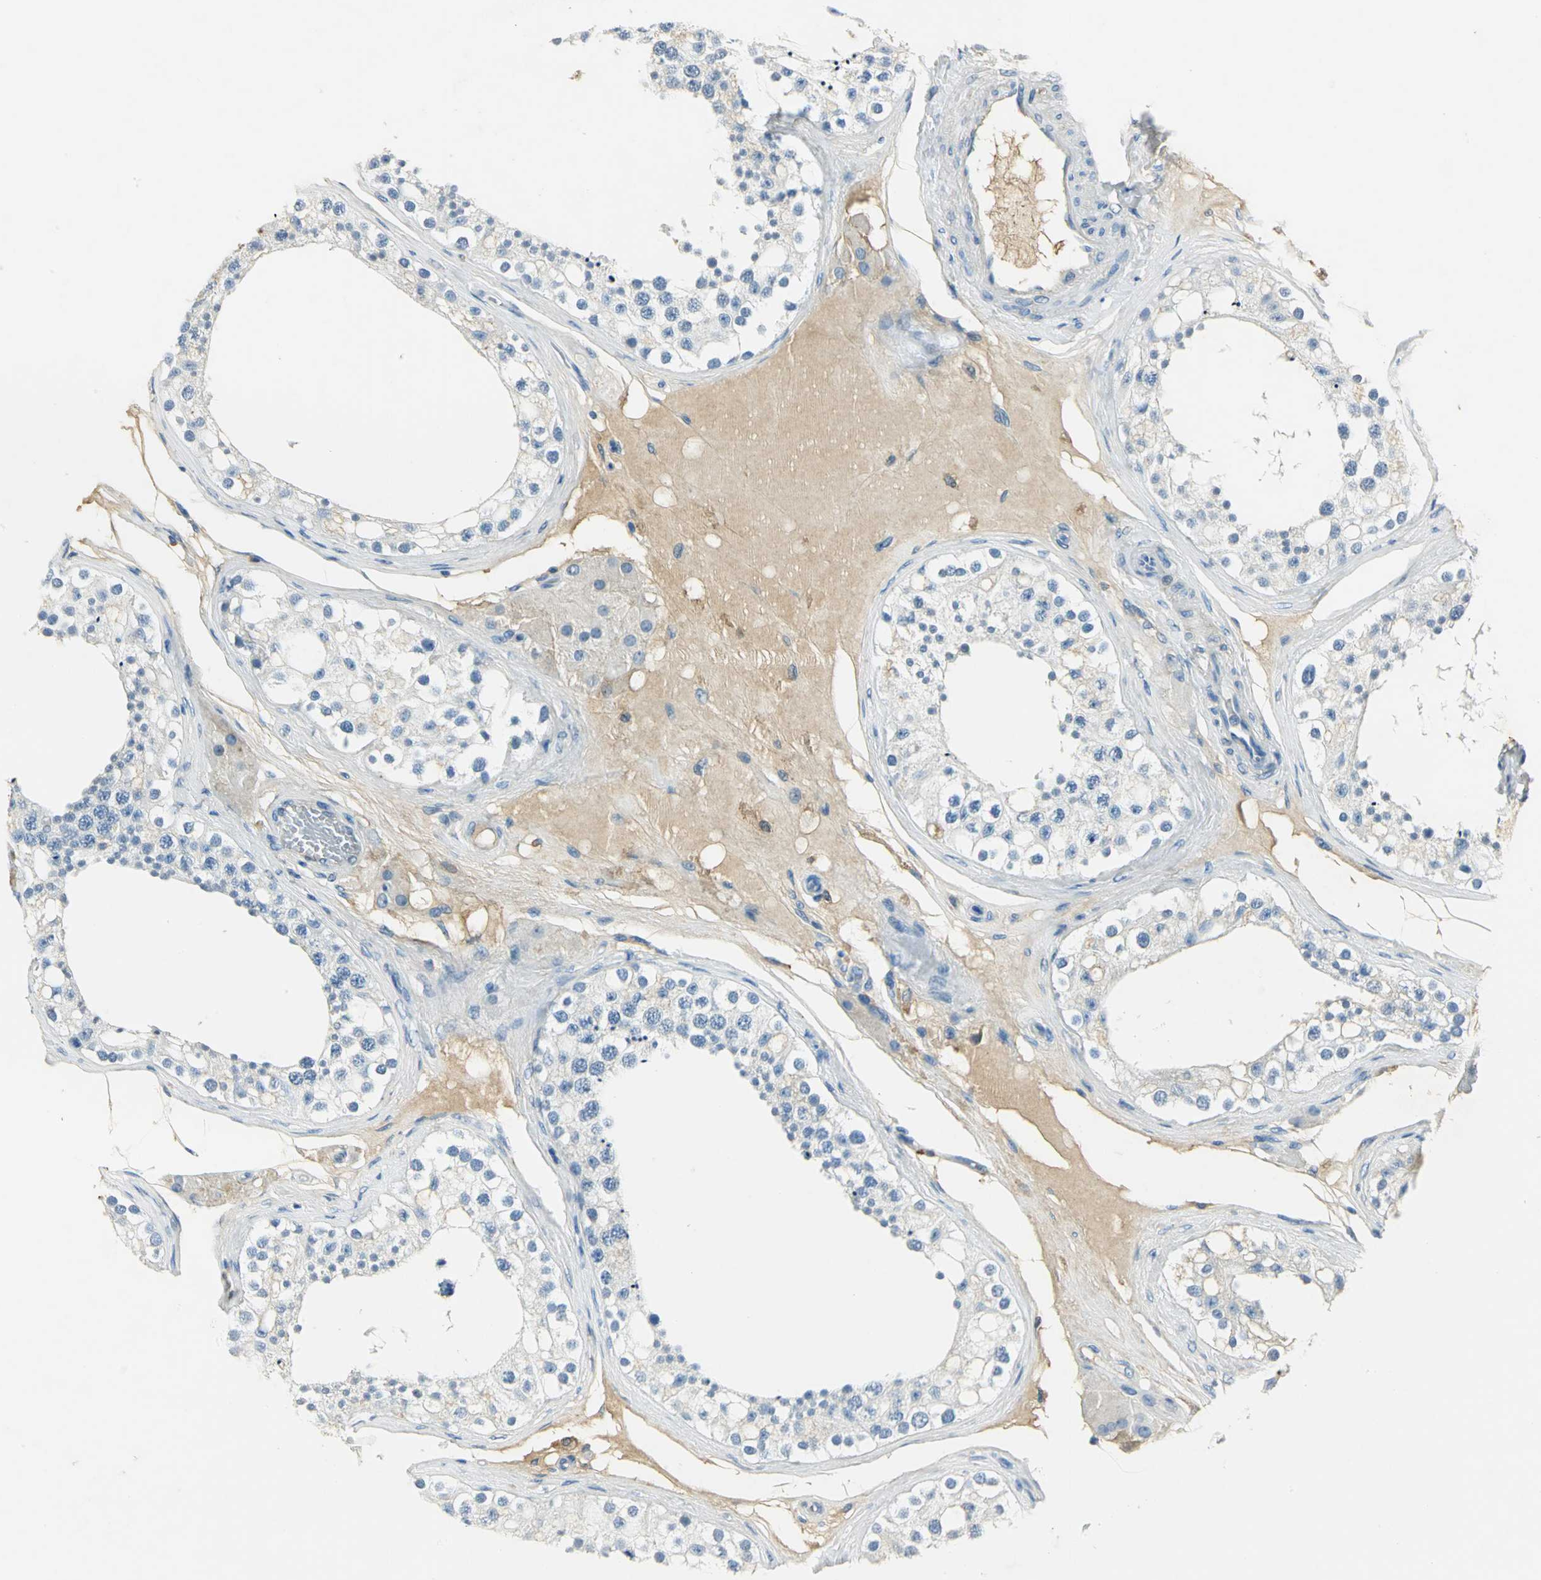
{"staining": {"intensity": "negative", "quantity": "none", "location": "none"}, "tissue": "testis", "cell_type": "Cells in seminiferous ducts", "image_type": "normal", "snomed": [{"axis": "morphology", "description": "Normal tissue, NOS"}, {"axis": "topography", "description": "Testis"}], "caption": "This is an IHC photomicrograph of unremarkable human testis. There is no expression in cells in seminiferous ducts.", "gene": "ANXA4", "patient": {"sex": "male", "age": 68}}